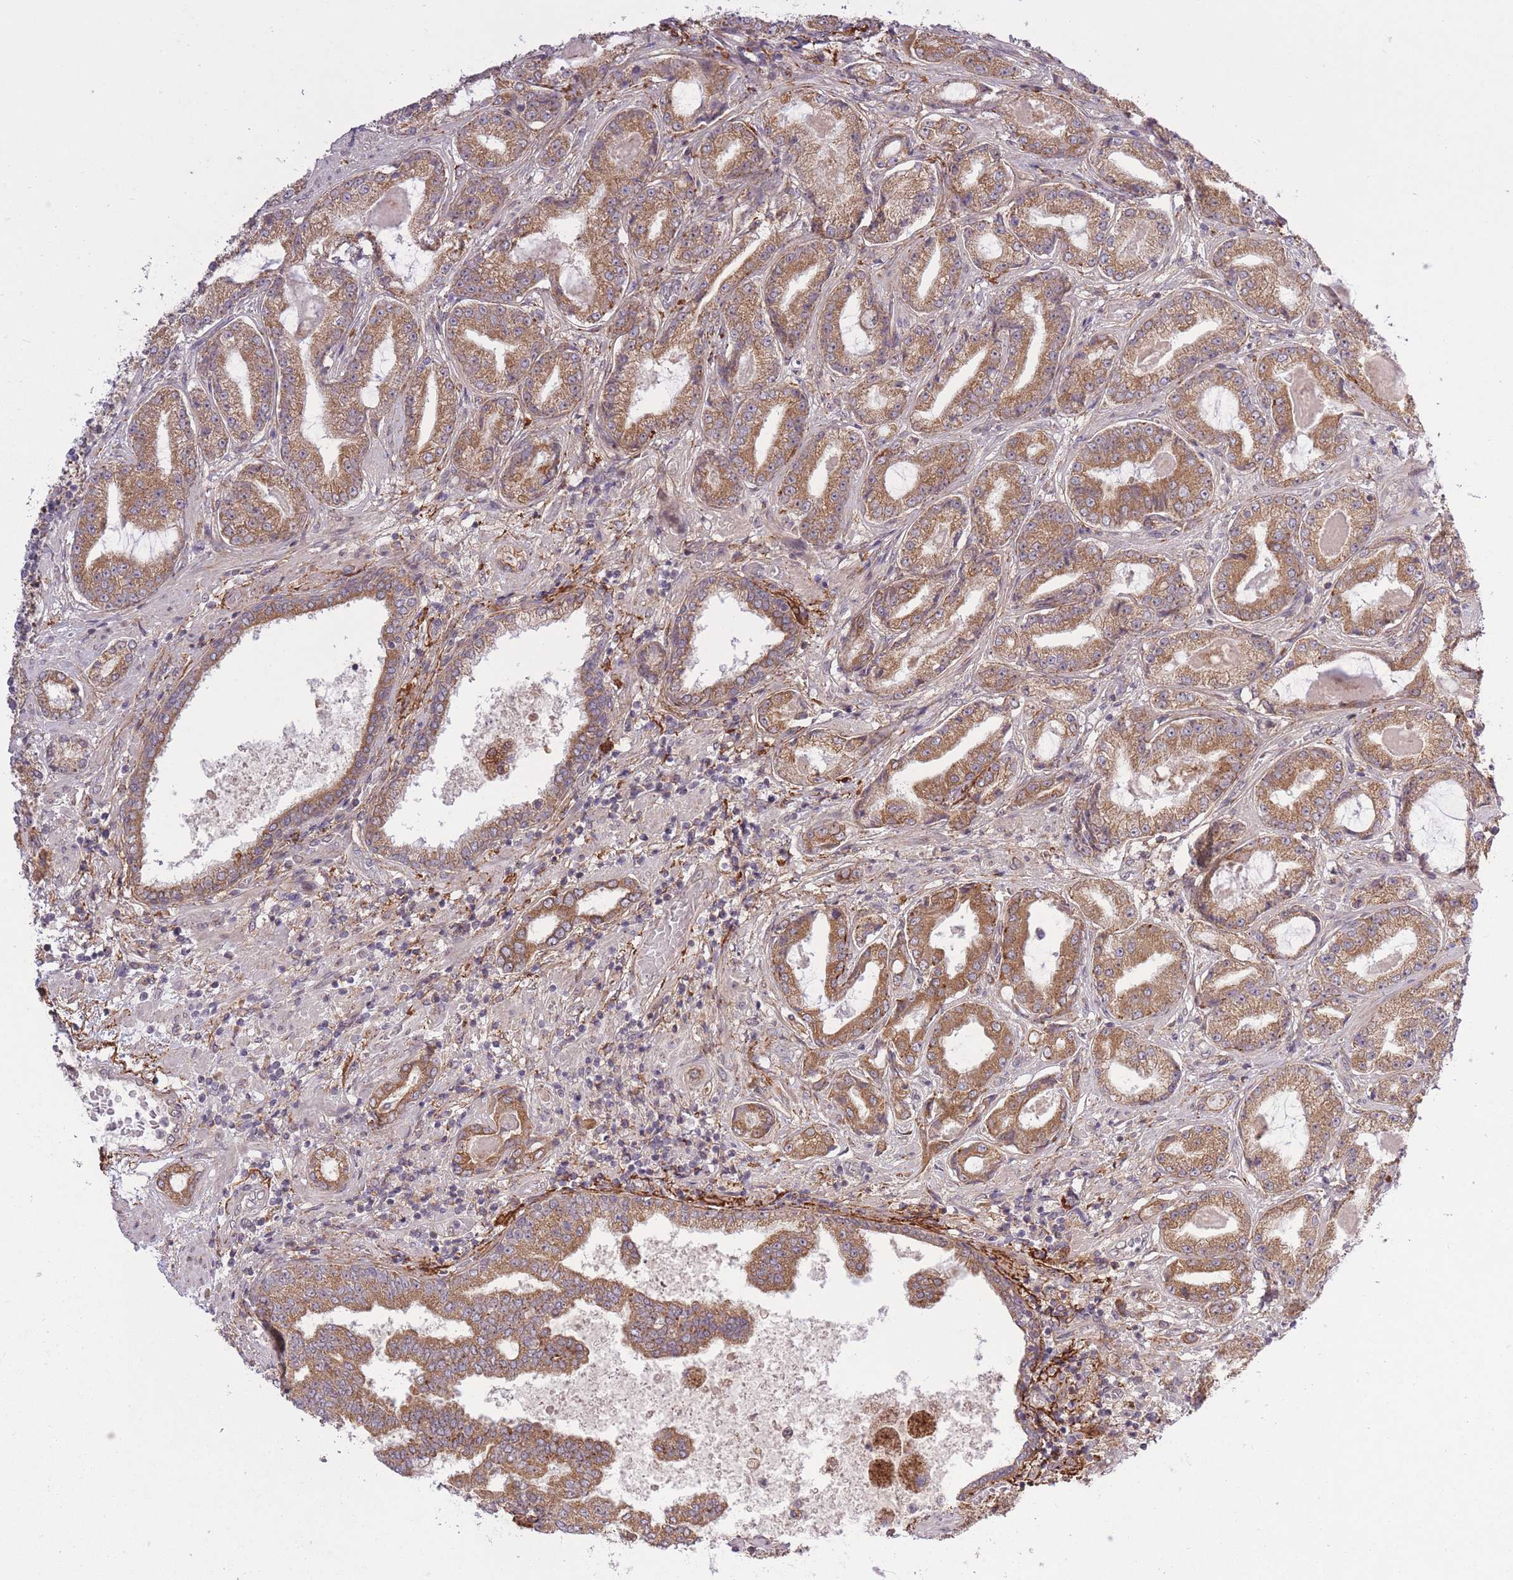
{"staining": {"intensity": "moderate", "quantity": ">75%", "location": "cytoplasmic/membranous"}, "tissue": "prostate cancer", "cell_type": "Tumor cells", "image_type": "cancer", "snomed": [{"axis": "morphology", "description": "Adenocarcinoma, High grade"}, {"axis": "topography", "description": "Prostate"}], "caption": "An IHC histopathology image of tumor tissue is shown. Protein staining in brown shows moderate cytoplasmic/membranous positivity in prostate high-grade adenocarcinoma within tumor cells.", "gene": "ZNF391", "patient": {"sex": "male", "age": 68}}